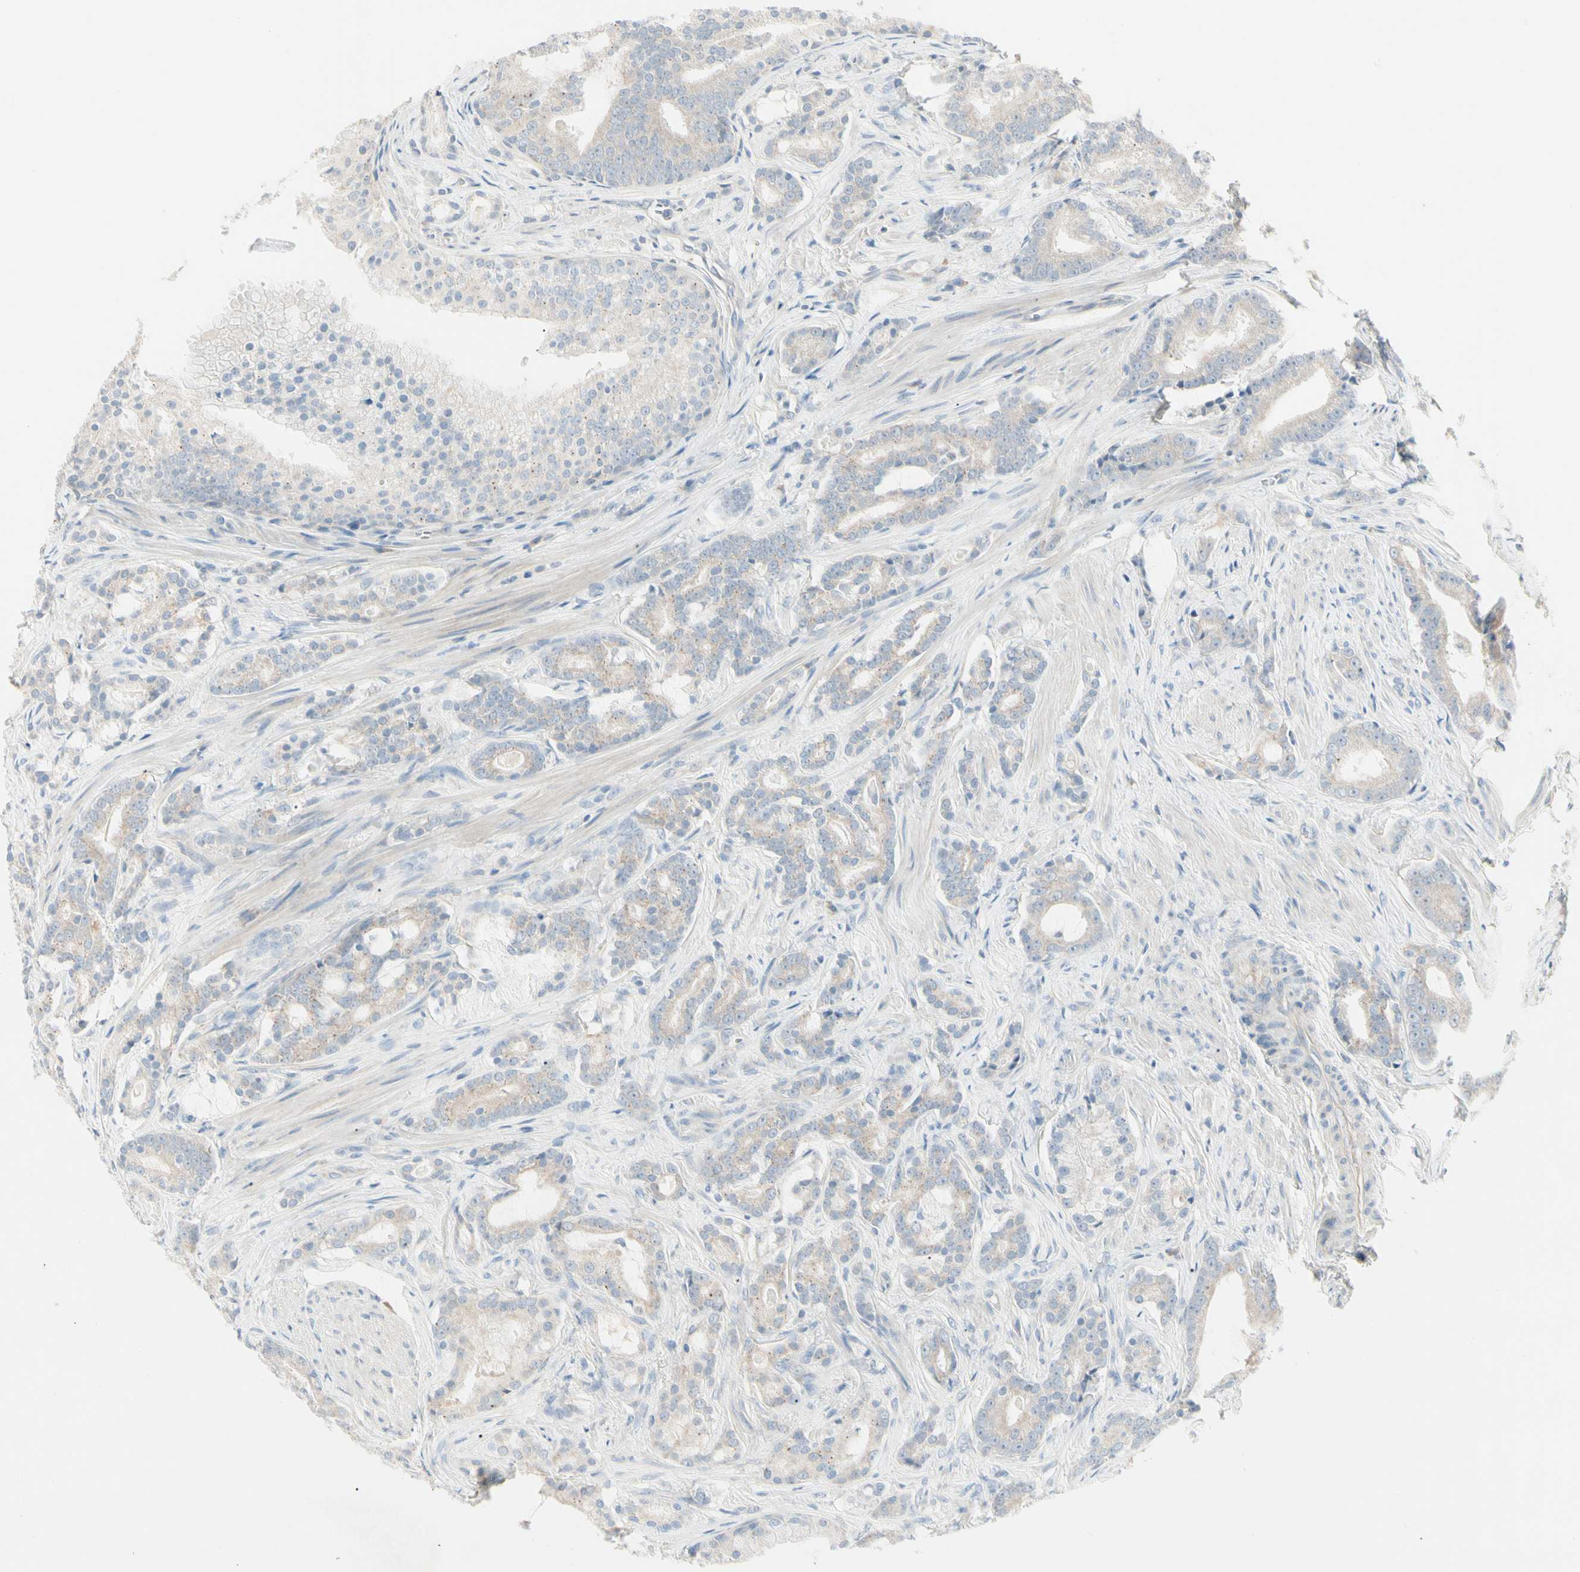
{"staining": {"intensity": "weak", "quantity": ">75%", "location": "cytoplasmic/membranous"}, "tissue": "prostate cancer", "cell_type": "Tumor cells", "image_type": "cancer", "snomed": [{"axis": "morphology", "description": "Adenocarcinoma, Low grade"}, {"axis": "topography", "description": "Prostate"}], "caption": "DAB immunohistochemical staining of human adenocarcinoma (low-grade) (prostate) demonstrates weak cytoplasmic/membranous protein staining in approximately >75% of tumor cells. (brown staining indicates protein expression, while blue staining denotes nuclei).", "gene": "ALDH18A1", "patient": {"sex": "male", "age": 58}}